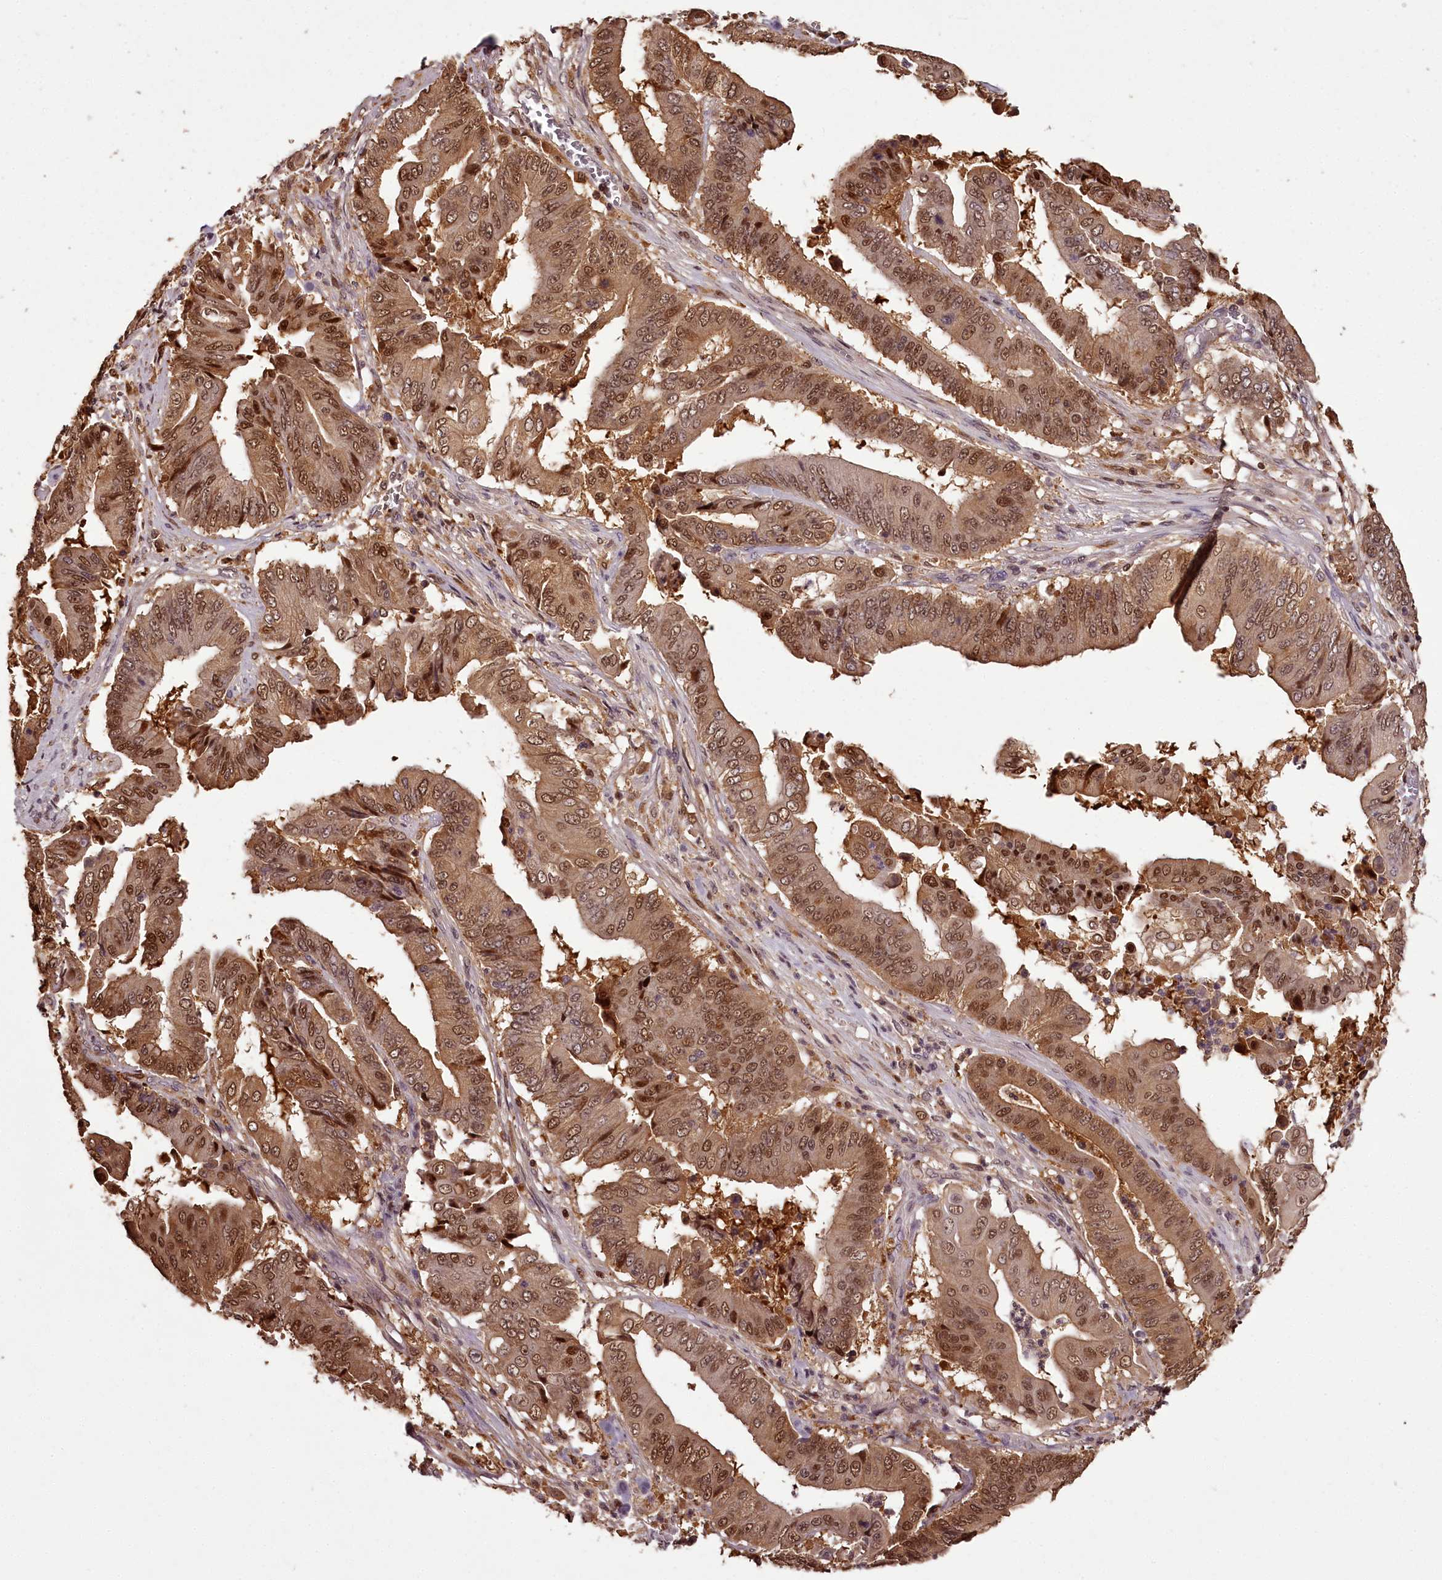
{"staining": {"intensity": "moderate", "quantity": ">75%", "location": "cytoplasmic/membranous,nuclear"}, "tissue": "pancreatic cancer", "cell_type": "Tumor cells", "image_type": "cancer", "snomed": [{"axis": "morphology", "description": "Adenocarcinoma, NOS"}, {"axis": "topography", "description": "Pancreas"}], "caption": "Protein staining reveals moderate cytoplasmic/membranous and nuclear positivity in approximately >75% of tumor cells in adenocarcinoma (pancreatic). (Stains: DAB in brown, nuclei in blue, Microscopy: brightfield microscopy at high magnification).", "gene": "NPRL2", "patient": {"sex": "female", "age": 77}}